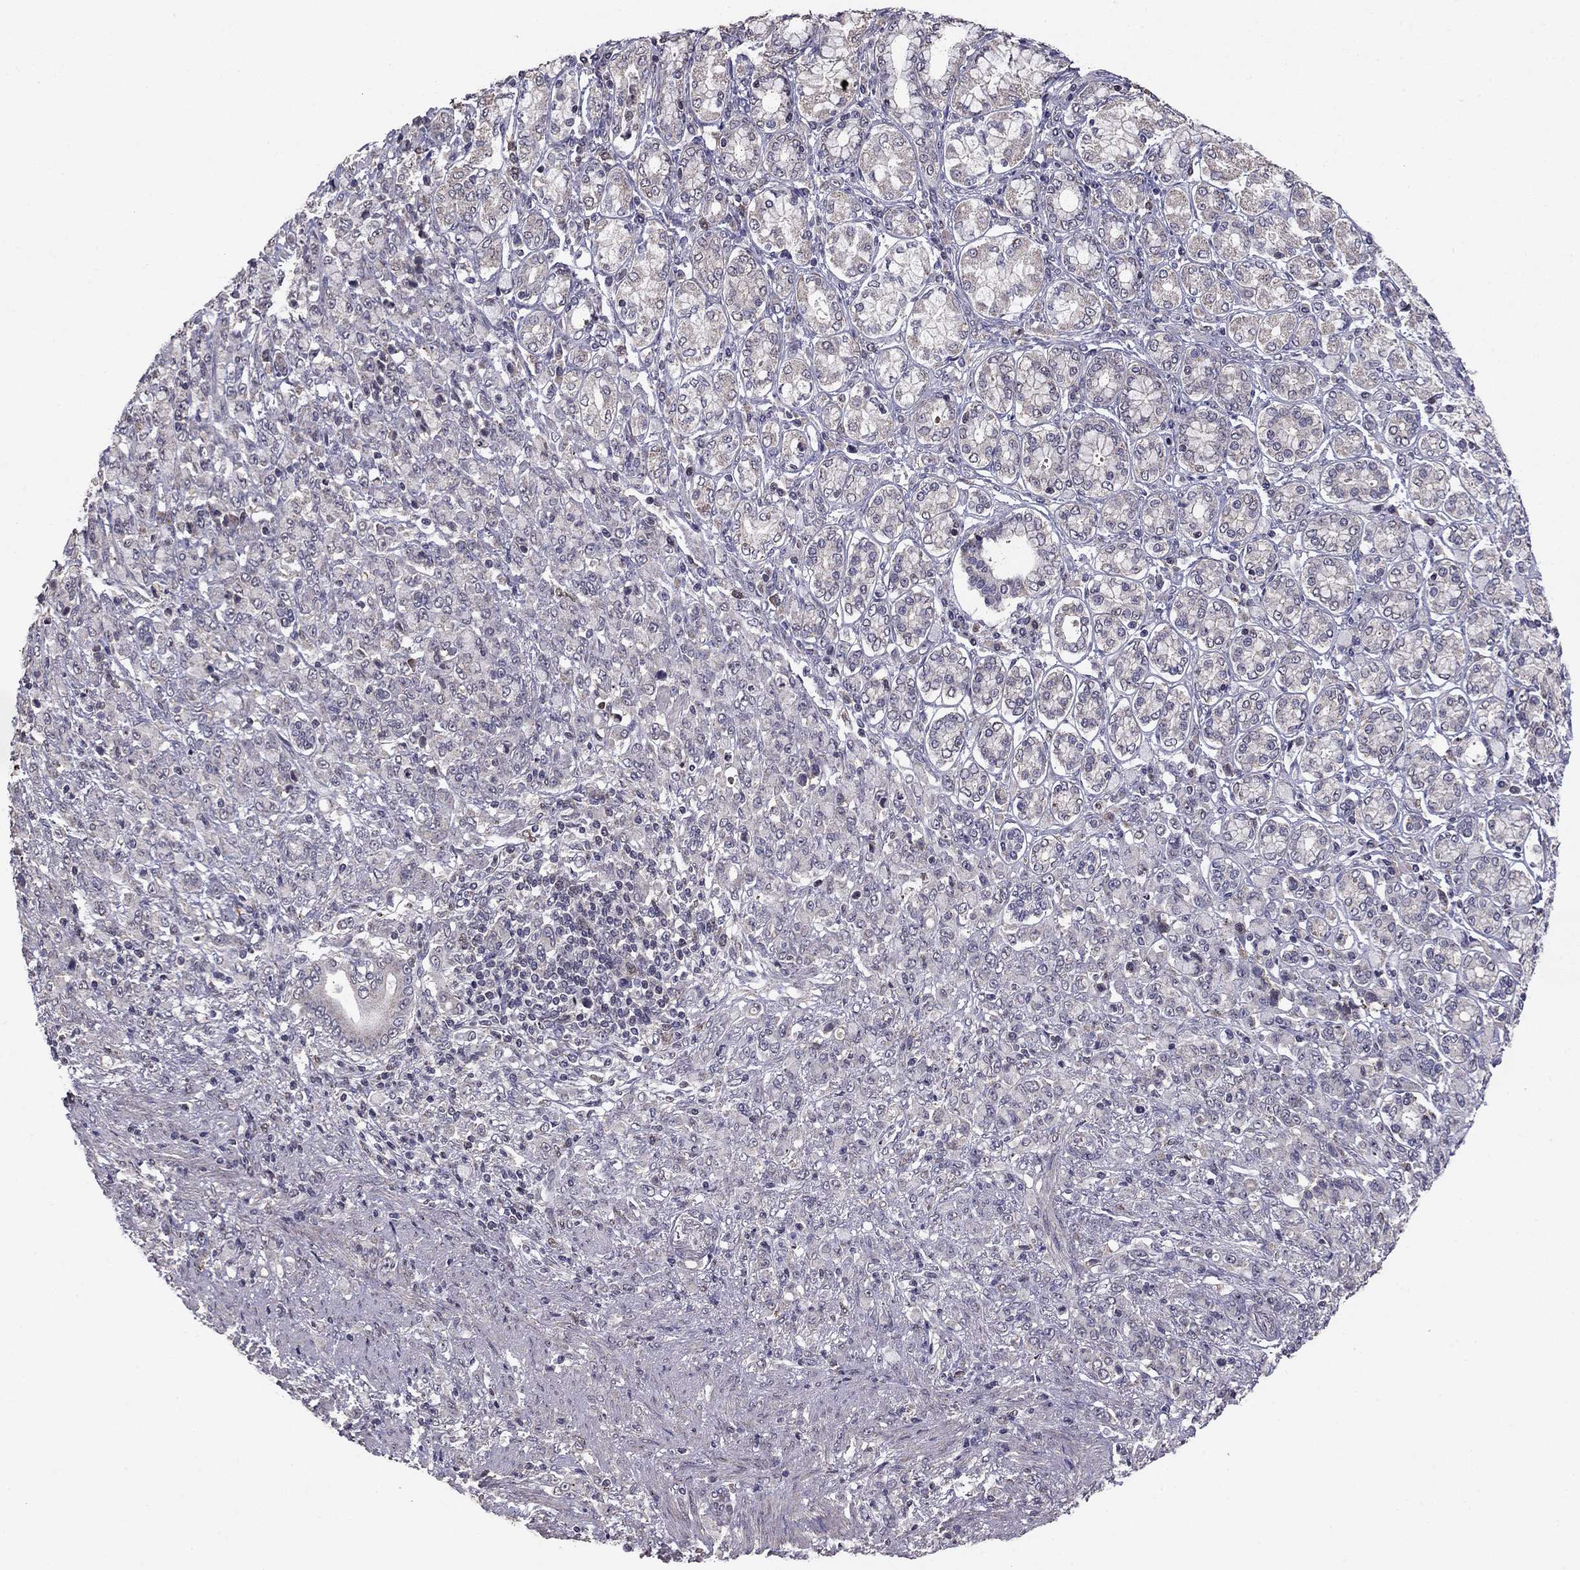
{"staining": {"intensity": "negative", "quantity": "none", "location": "none"}, "tissue": "stomach cancer", "cell_type": "Tumor cells", "image_type": "cancer", "snomed": [{"axis": "morphology", "description": "Normal tissue, NOS"}, {"axis": "morphology", "description": "Adenocarcinoma, NOS"}, {"axis": "topography", "description": "Stomach"}], "caption": "This micrograph is of stomach adenocarcinoma stained with immunohistochemistry to label a protein in brown with the nuclei are counter-stained blue. There is no positivity in tumor cells. (DAB (3,3'-diaminobenzidine) IHC with hematoxylin counter stain).", "gene": "HCN1", "patient": {"sex": "female", "age": 79}}